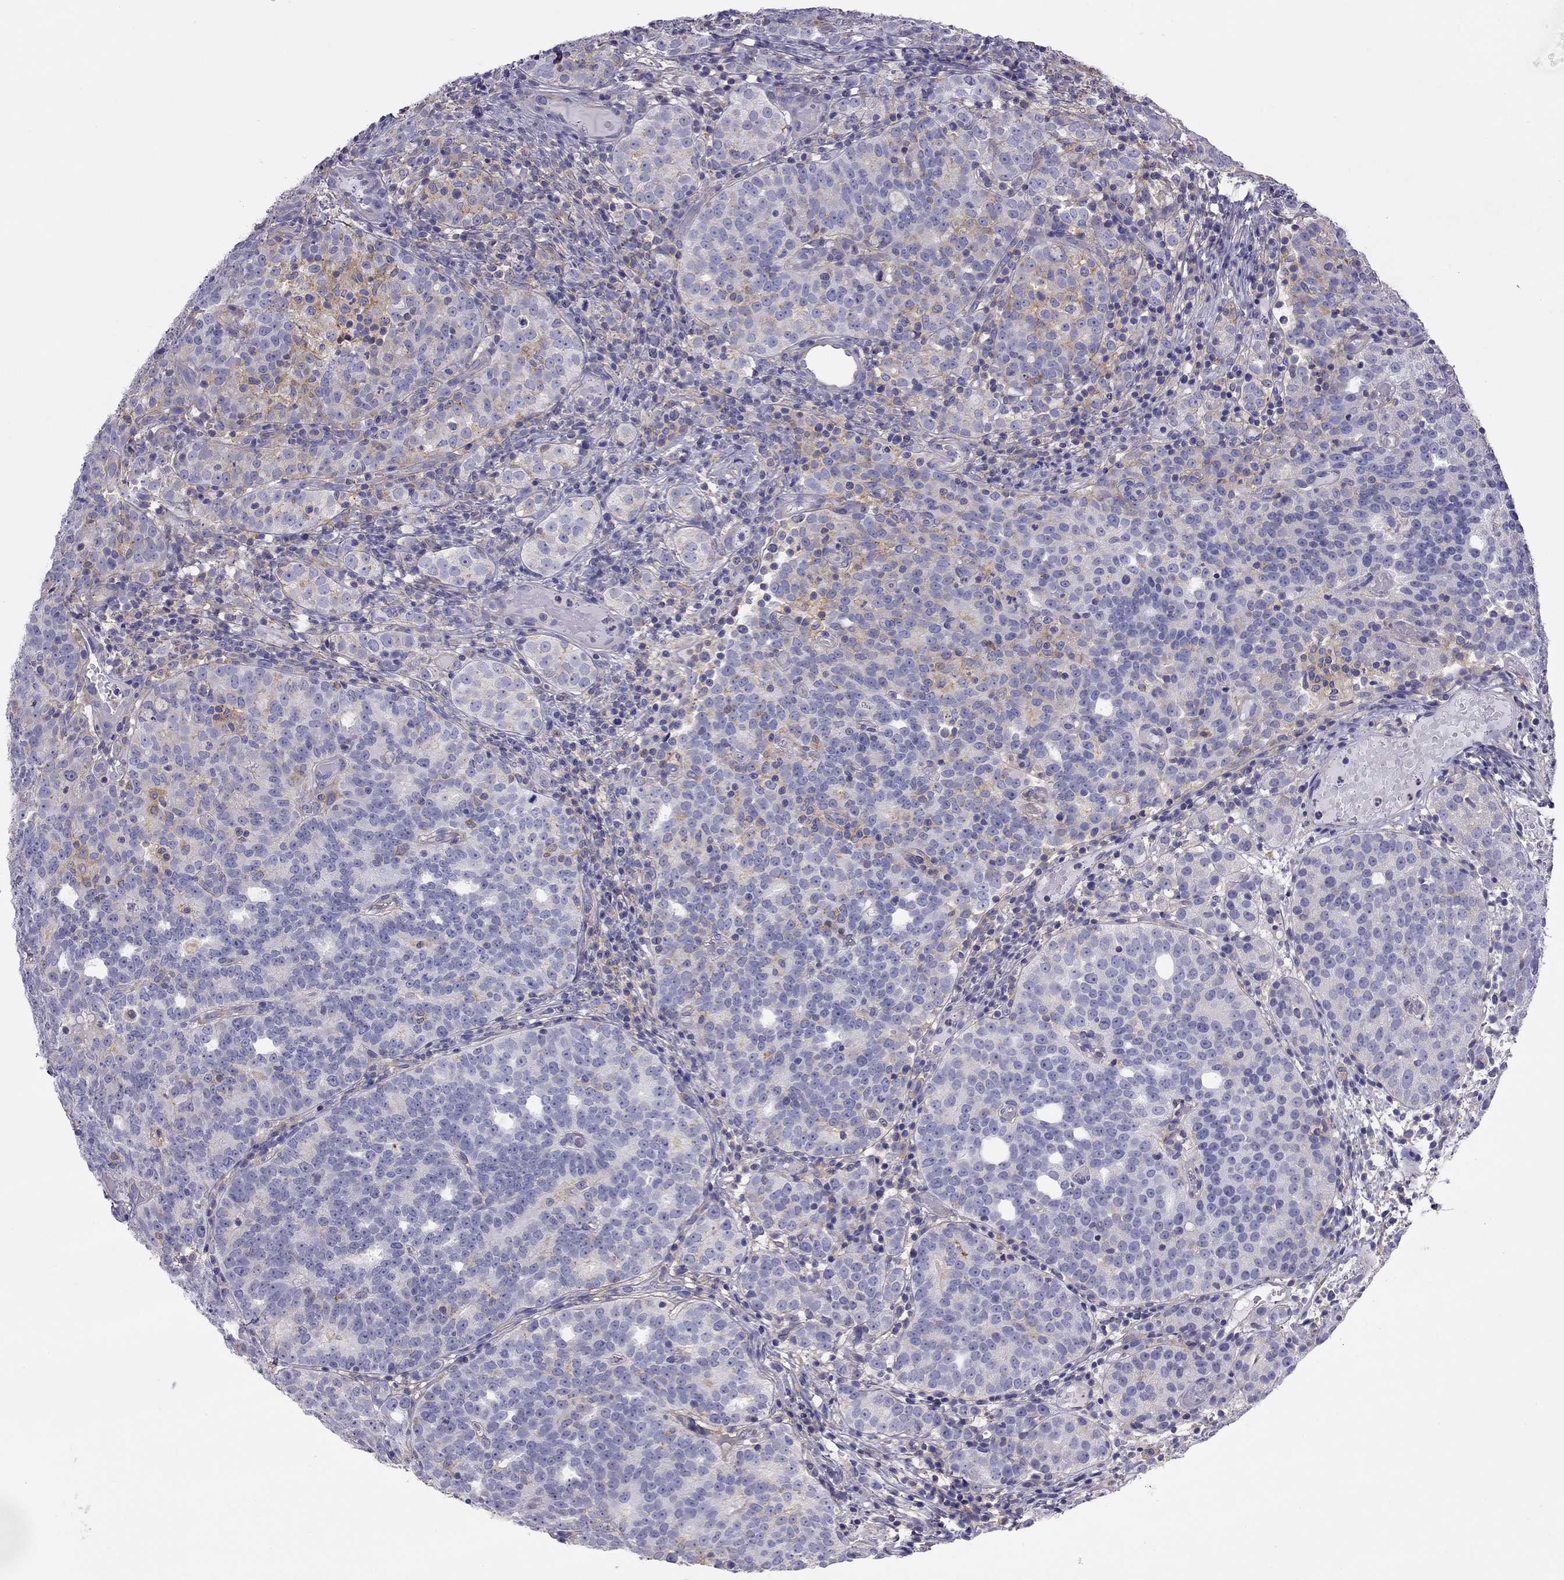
{"staining": {"intensity": "negative", "quantity": "none", "location": "none"}, "tissue": "prostate cancer", "cell_type": "Tumor cells", "image_type": "cancer", "snomed": [{"axis": "morphology", "description": "Adenocarcinoma, High grade"}, {"axis": "topography", "description": "Prostate"}], "caption": "A high-resolution photomicrograph shows immunohistochemistry (IHC) staining of prostate high-grade adenocarcinoma, which shows no significant positivity in tumor cells.", "gene": "ALOX15B", "patient": {"sex": "male", "age": 53}}